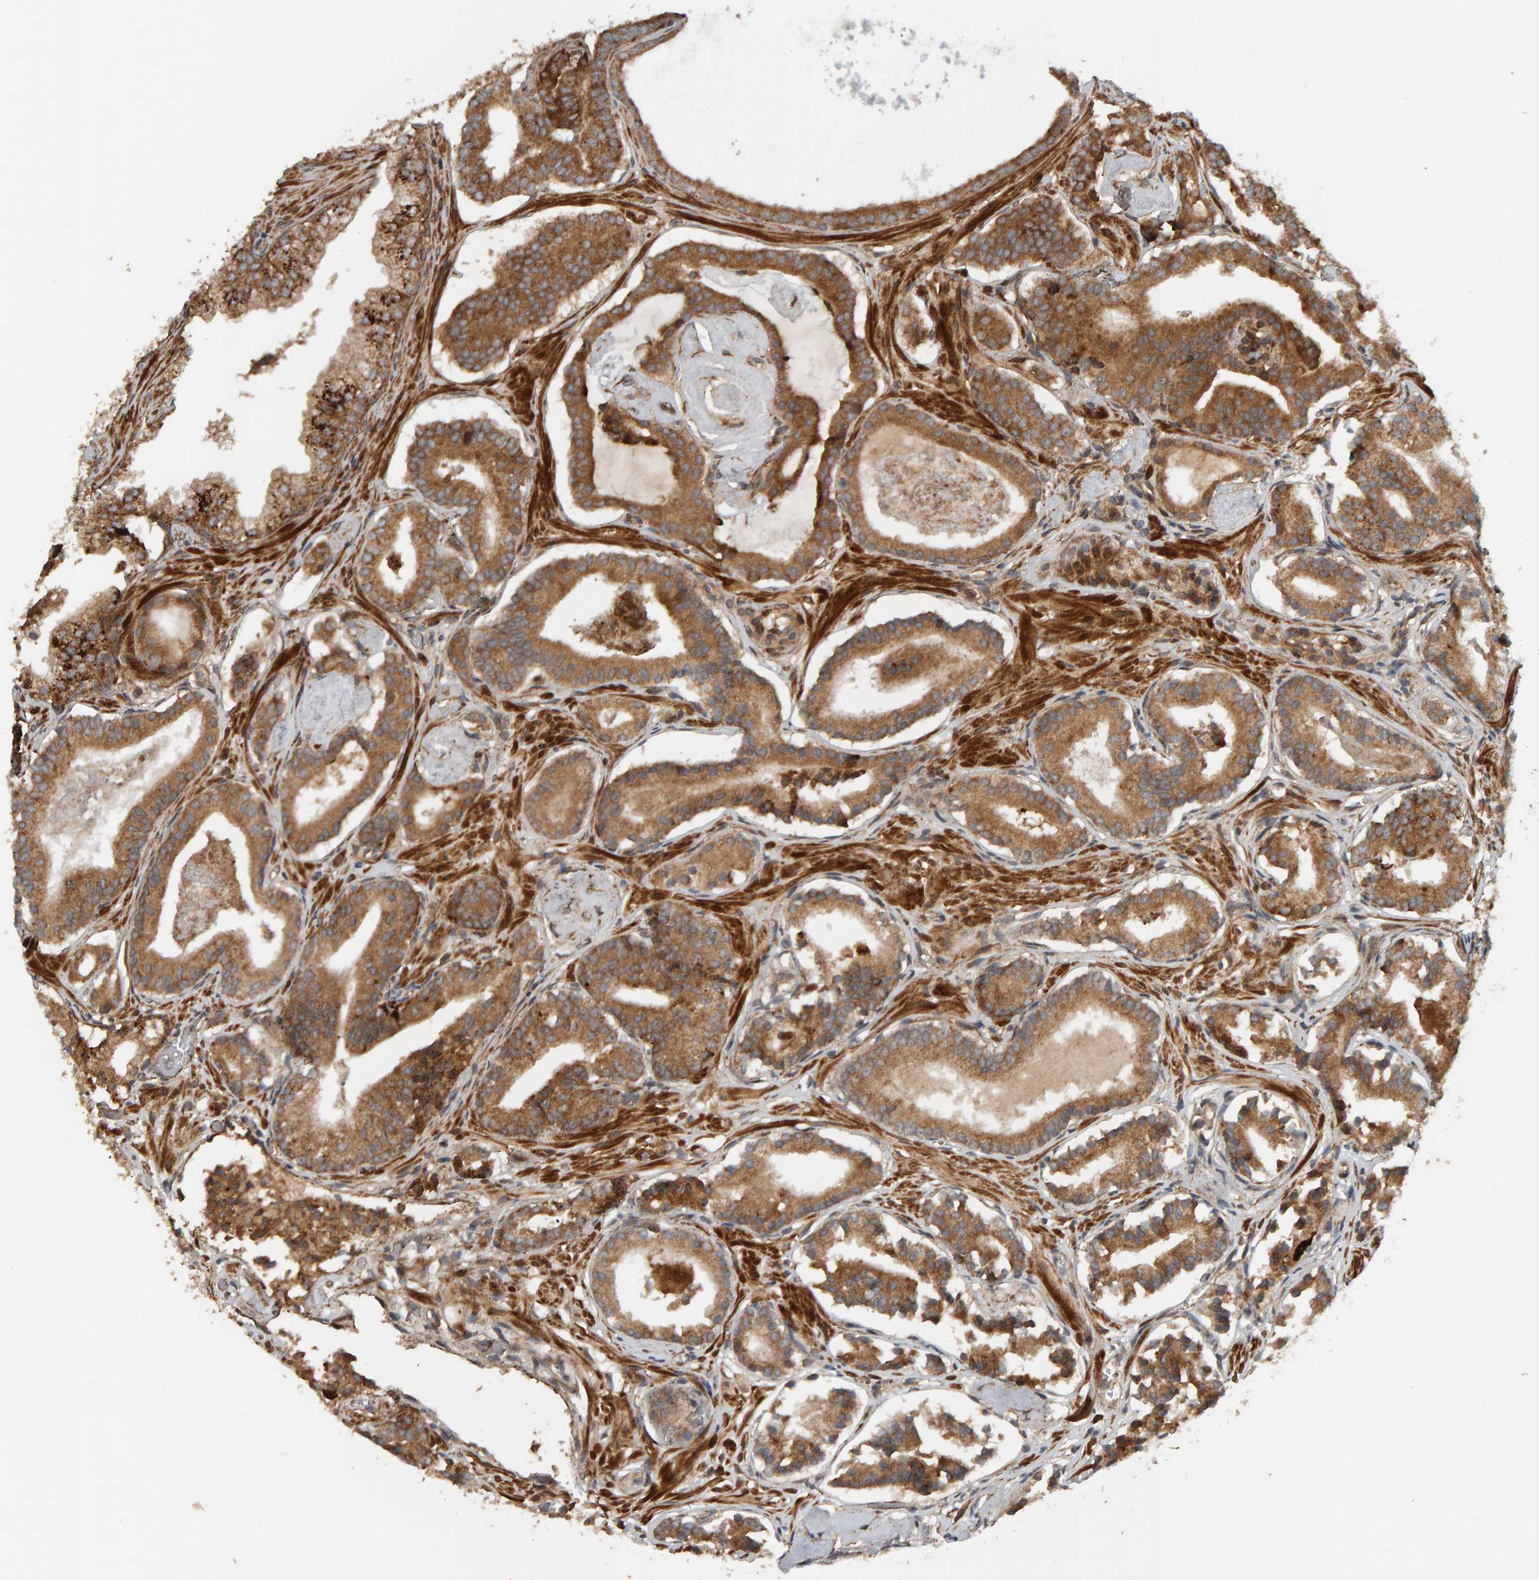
{"staining": {"intensity": "moderate", "quantity": ">75%", "location": "cytoplasmic/membranous"}, "tissue": "prostate cancer", "cell_type": "Tumor cells", "image_type": "cancer", "snomed": [{"axis": "morphology", "description": "Adenocarcinoma, Low grade"}, {"axis": "topography", "description": "Prostate"}], "caption": "Immunohistochemical staining of low-grade adenocarcinoma (prostate) reveals medium levels of moderate cytoplasmic/membranous protein staining in about >75% of tumor cells.", "gene": "ZFAND1", "patient": {"sex": "male", "age": 51}}